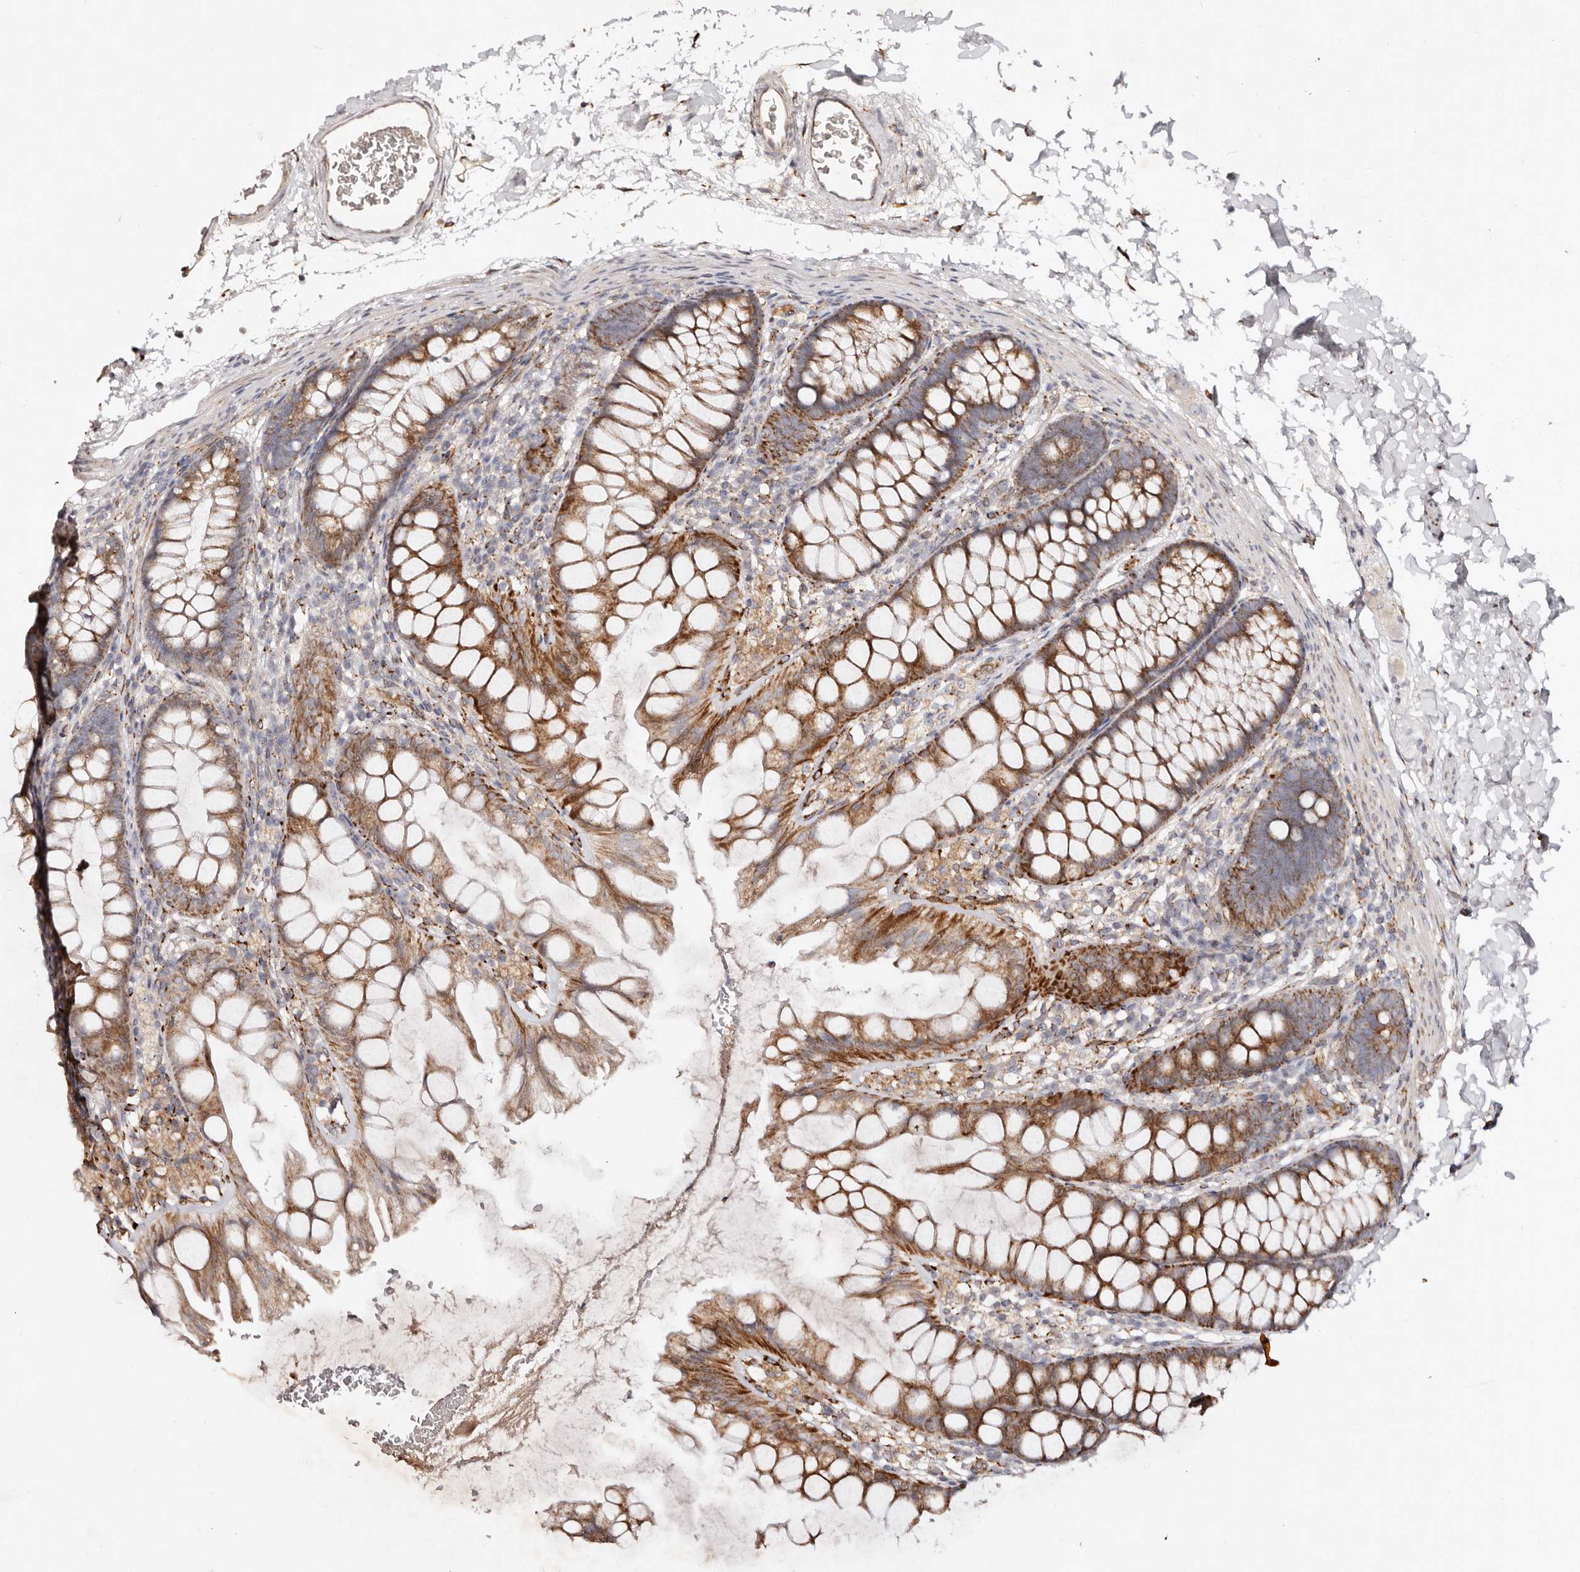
{"staining": {"intensity": "moderate", "quantity": ">75%", "location": "cytoplasmic/membranous"}, "tissue": "colon", "cell_type": "Endothelial cells", "image_type": "normal", "snomed": [{"axis": "morphology", "description": "Normal tissue, NOS"}, {"axis": "topography", "description": "Colon"}], "caption": "The image shows immunohistochemical staining of unremarkable colon. There is moderate cytoplasmic/membranous staining is identified in about >75% of endothelial cells. (DAB (3,3'-diaminobenzidine) IHC with brightfield microscopy, high magnification).", "gene": "SERPINH1", "patient": {"sex": "female", "age": 62}}